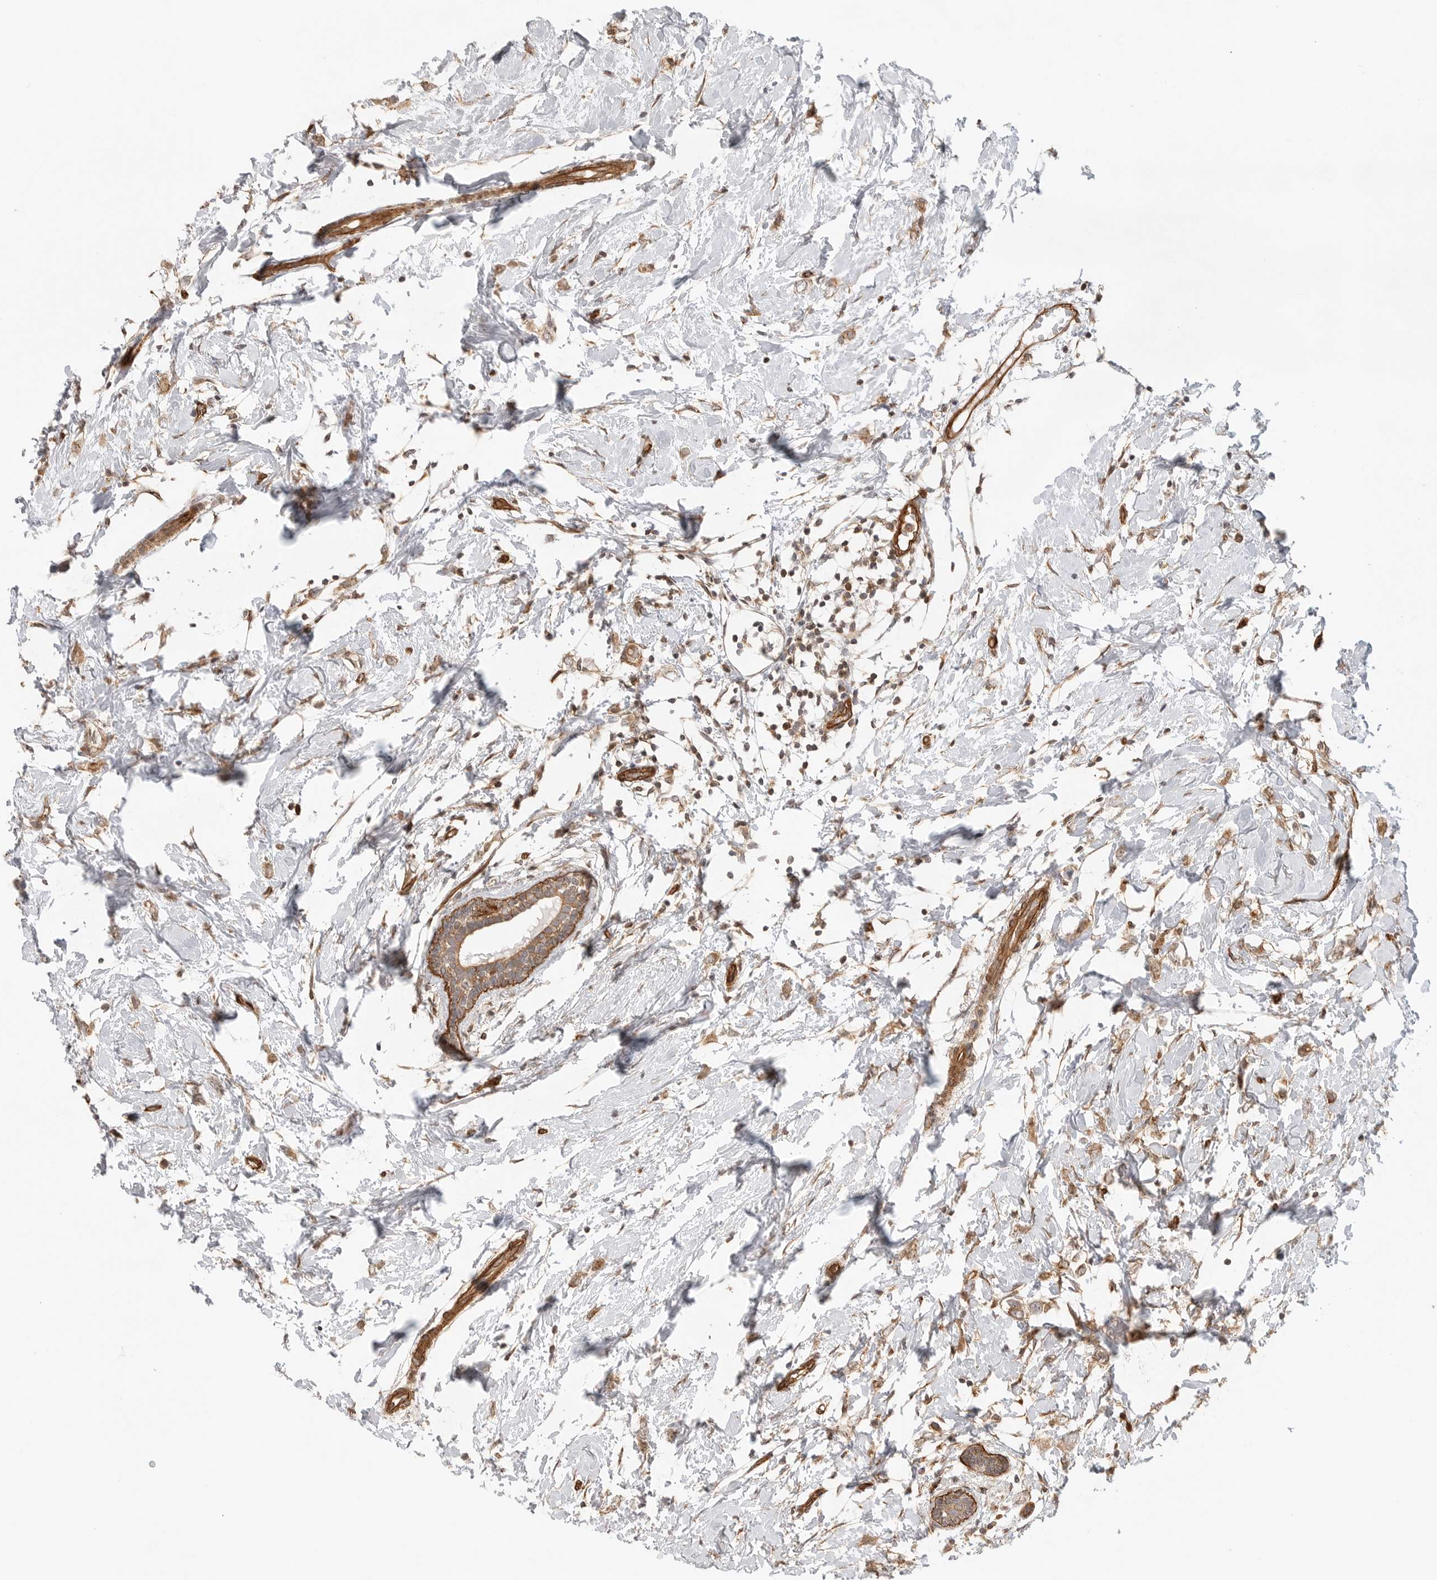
{"staining": {"intensity": "moderate", "quantity": ">75%", "location": "cytoplasmic/membranous"}, "tissue": "breast cancer", "cell_type": "Tumor cells", "image_type": "cancer", "snomed": [{"axis": "morphology", "description": "Normal tissue, NOS"}, {"axis": "morphology", "description": "Lobular carcinoma"}, {"axis": "topography", "description": "Breast"}], "caption": "Immunohistochemistry (IHC) of human breast lobular carcinoma shows medium levels of moderate cytoplasmic/membranous positivity in about >75% of tumor cells.", "gene": "ATOH7", "patient": {"sex": "female", "age": 47}}